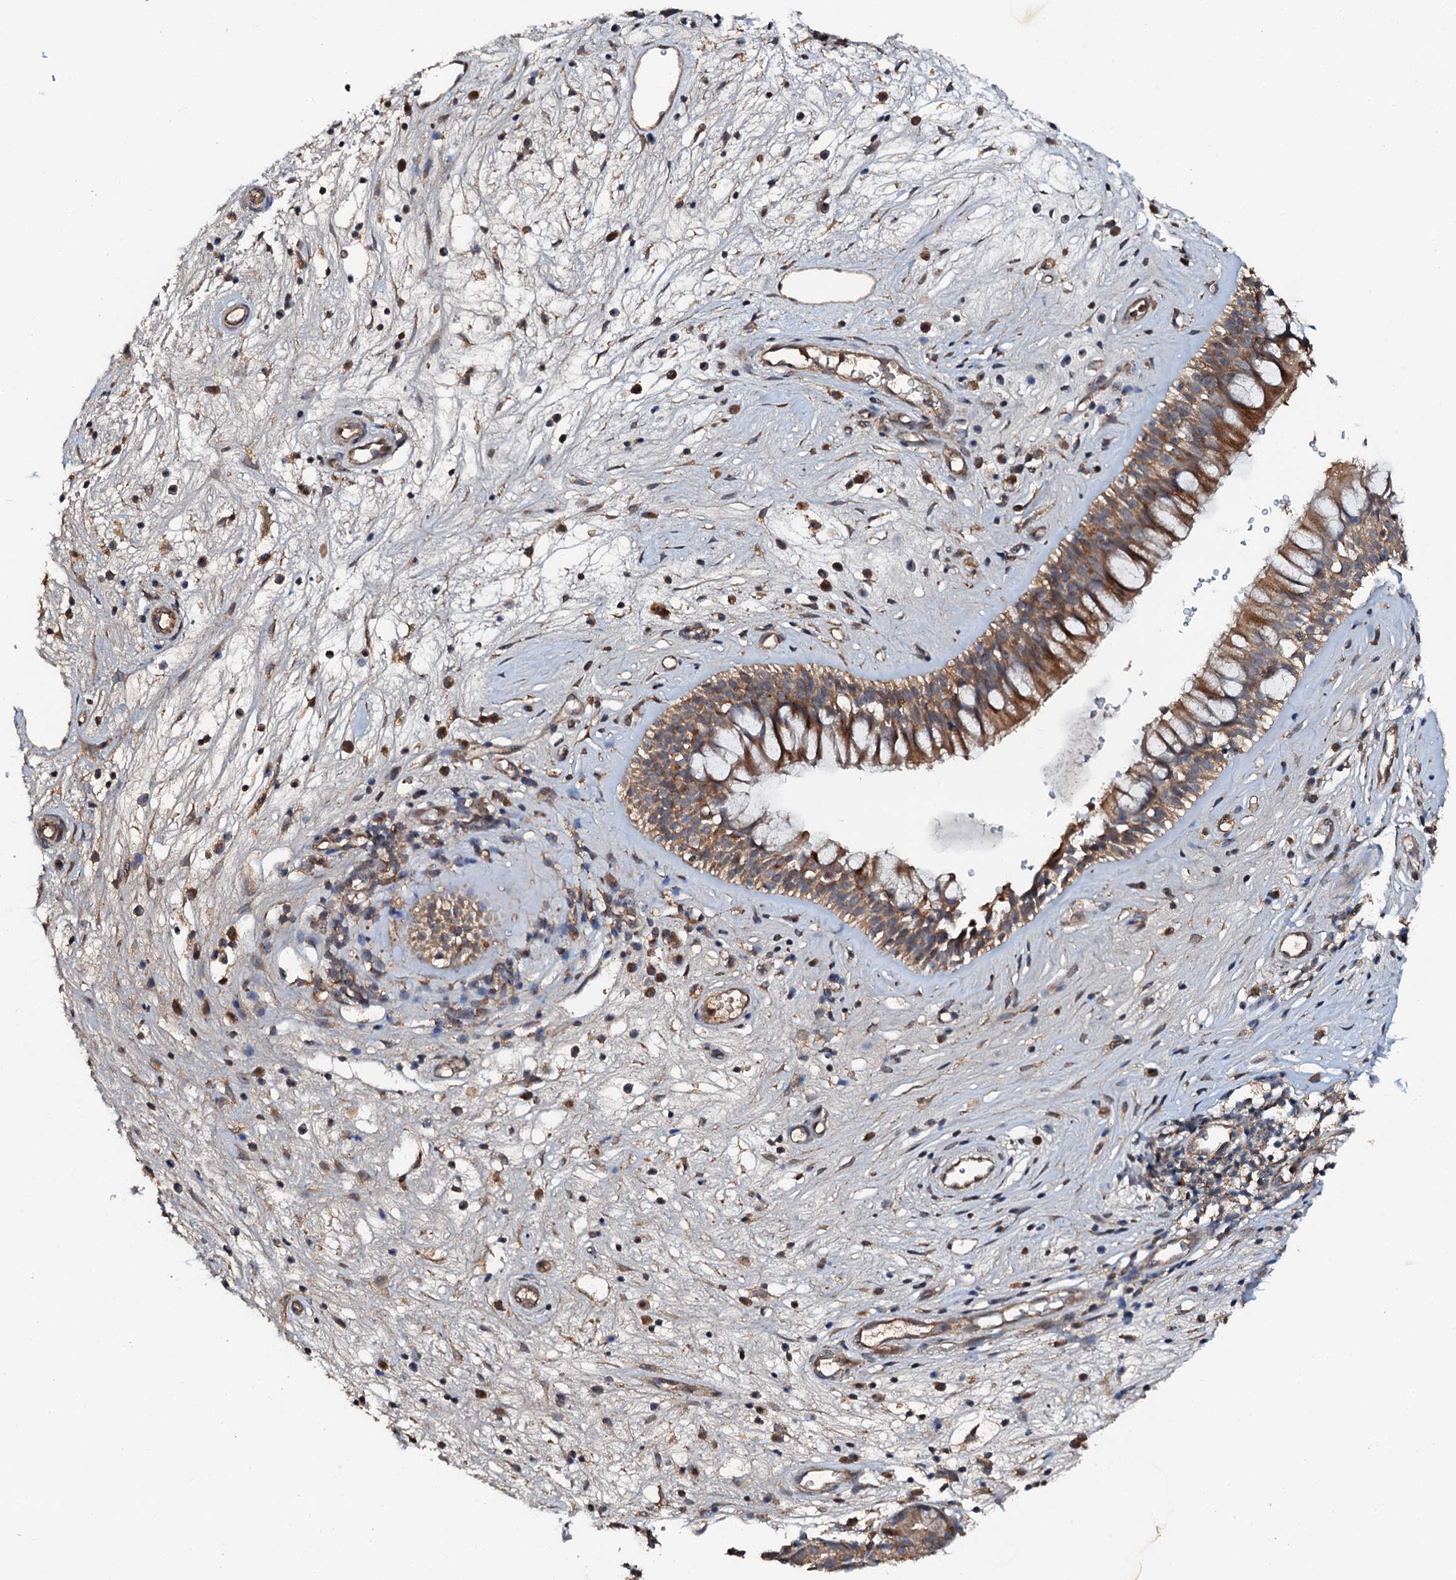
{"staining": {"intensity": "moderate", "quantity": ">75%", "location": "cytoplasmic/membranous"}, "tissue": "nasopharynx", "cell_type": "Respiratory epithelial cells", "image_type": "normal", "snomed": [{"axis": "morphology", "description": "Normal tissue, NOS"}, {"axis": "topography", "description": "Nasopharynx"}], "caption": "A high-resolution photomicrograph shows immunohistochemistry staining of normal nasopharynx, which exhibits moderate cytoplasmic/membranous positivity in about >75% of respiratory epithelial cells.", "gene": "FLYWCH1", "patient": {"sex": "male", "age": 32}}